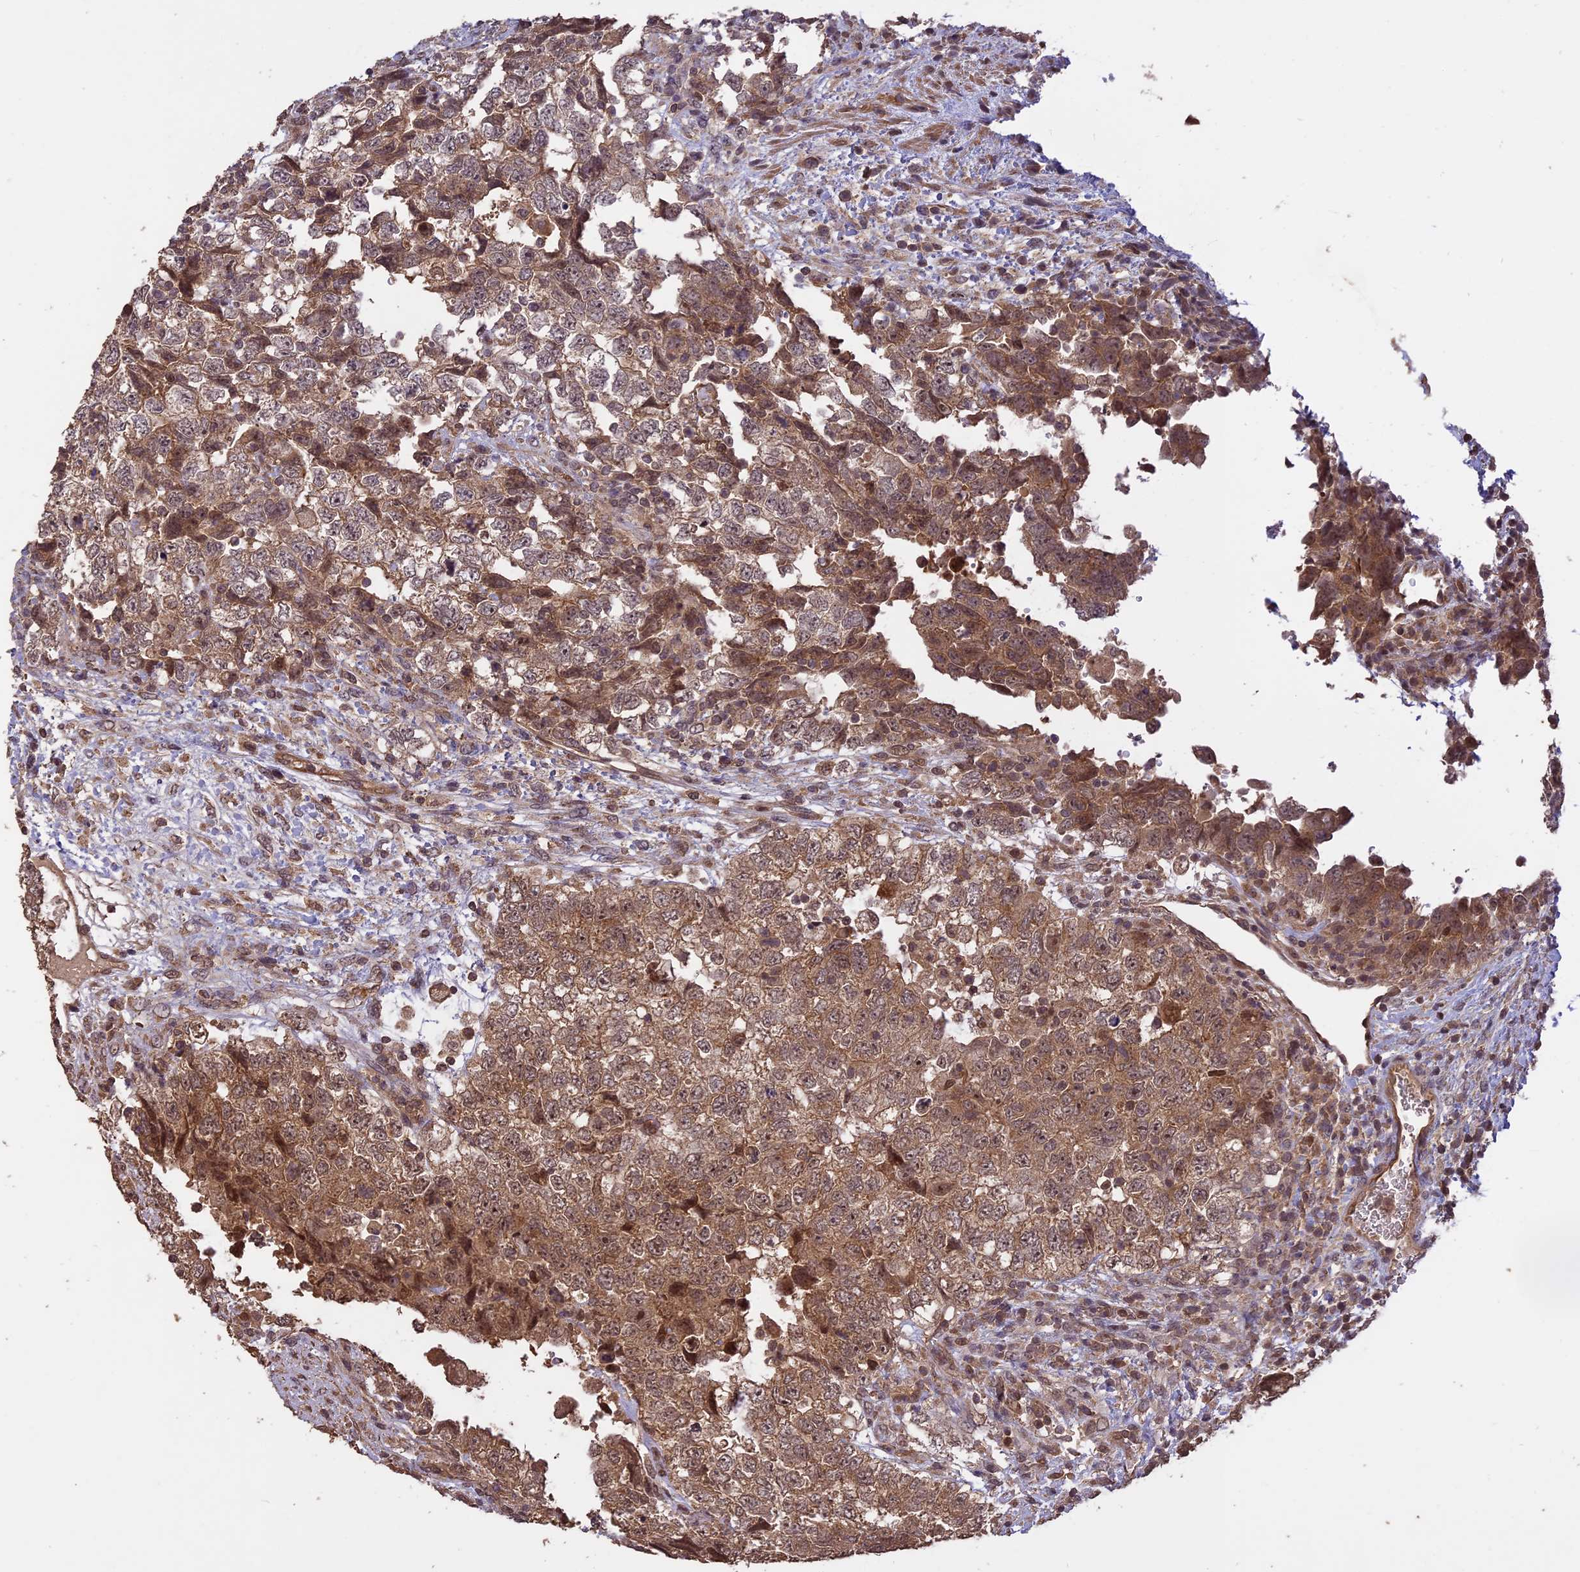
{"staining": {"intensity": "moderate", "quantity": "25%-75%", "location": "cytoplasmic/membranous"}, "tissue": "testis cancer", "cell_type": "Tumor cells", "image_type": "cancer", "snomed": [{"axis": "morphology", "description": "Carcinoma, Embryonal, NOS"}, {"axis": "topography", "description": "Testis"}], "caption": "High-magnification brightfield microscopy of testis cancer stained with DAB (3,3'-diaminobenzidine) (brown) and counterstained with hematoxylin (blue). tumor cells exhibit moderate cytoplasmic/membranous positivity is present in about25%-75% of cells.", "gene": "TIGD7", "patient": {"sex": "male", "age": 37}}